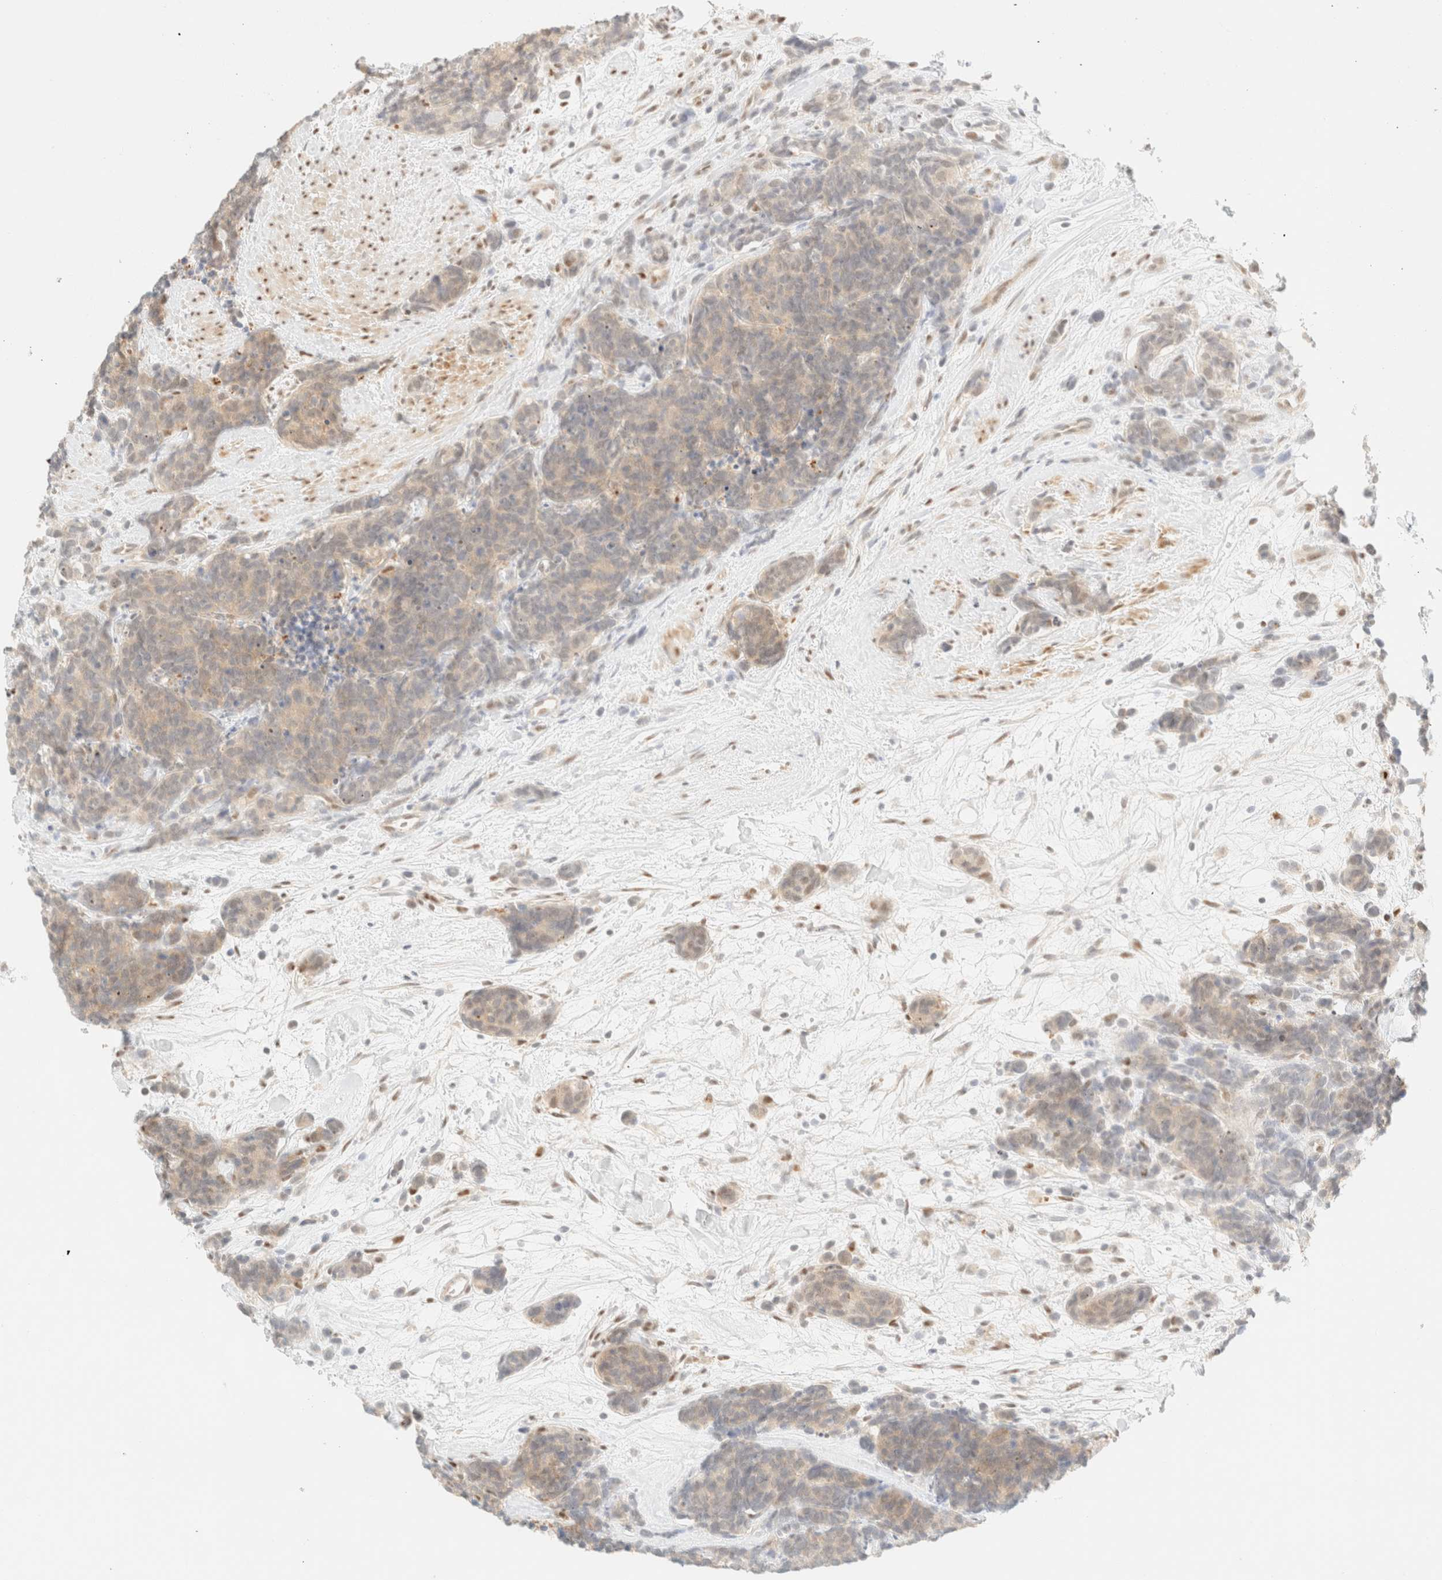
{"staining": {"intensity": "weak", "quantity": ">75%", "location": "cytoplasmic/membranous"}, "tissue": "carcinoid", "cell_type": "Tumor cells", "image_type": "cancer", "snomed": [{"axis": "morphology", "description": "Carcinoma, NOS"}, {"axis": "morphology", "description": "Carcinoid, malignant, NOS"}, {"axis": "topography", "description": "Urinary bladder"}], "caption": "High-magnification brightfield microscopy of carcinoid stained with DAB (3,3'-diaminobenzidine) (brown) and counterstained with hematoxylin (blue). tumor cells exhibit weak cytoplasmic/membranous staining is present in about>75% of cells. (DAB (3,3'-diaminobenzidine) IHC, brown staining for protein, blue staining for nuclei).", "gene": "TSR1", "patient": {"sex": "male", "age": 57}}